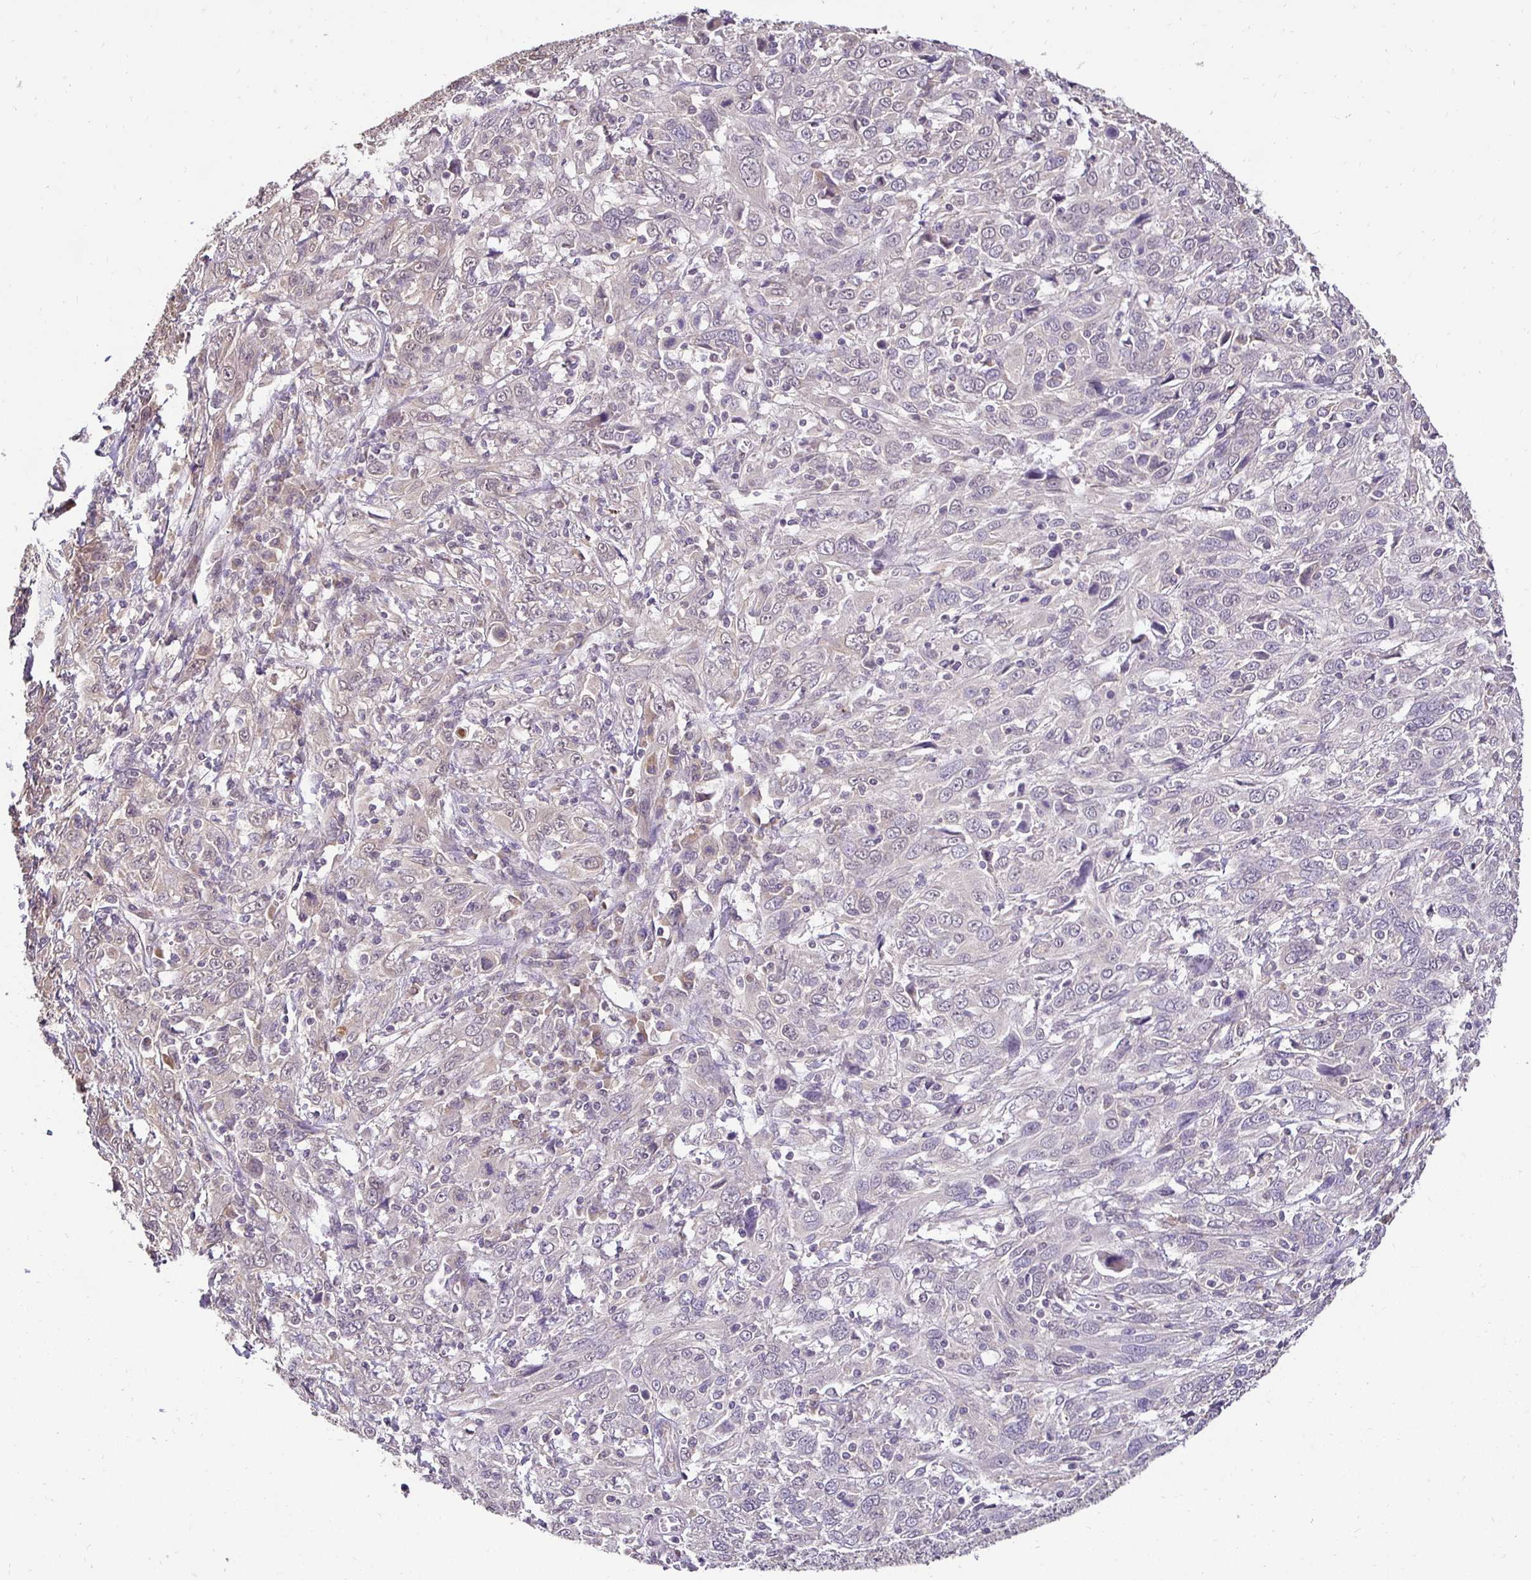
{"staining": {"intensity": "negative", "quantity": "none", "location": "none"}, "tissue": "cervical cancer", "cell_type": "Tumor cells", "image_type": "cancer", "snomed": [{"axis": "morphology", "description": "Squamous cell carcinoma, NOS"}, {"axis": "topography", "description": "Cervix"}], "caption": "This is a image of immunohistochemistry staining of cervical squamous cell carcinoma, which shows no positivity in tumor cells.", "gene": "RHEBL1", "patient": {"sex": "female", "age": 46}}